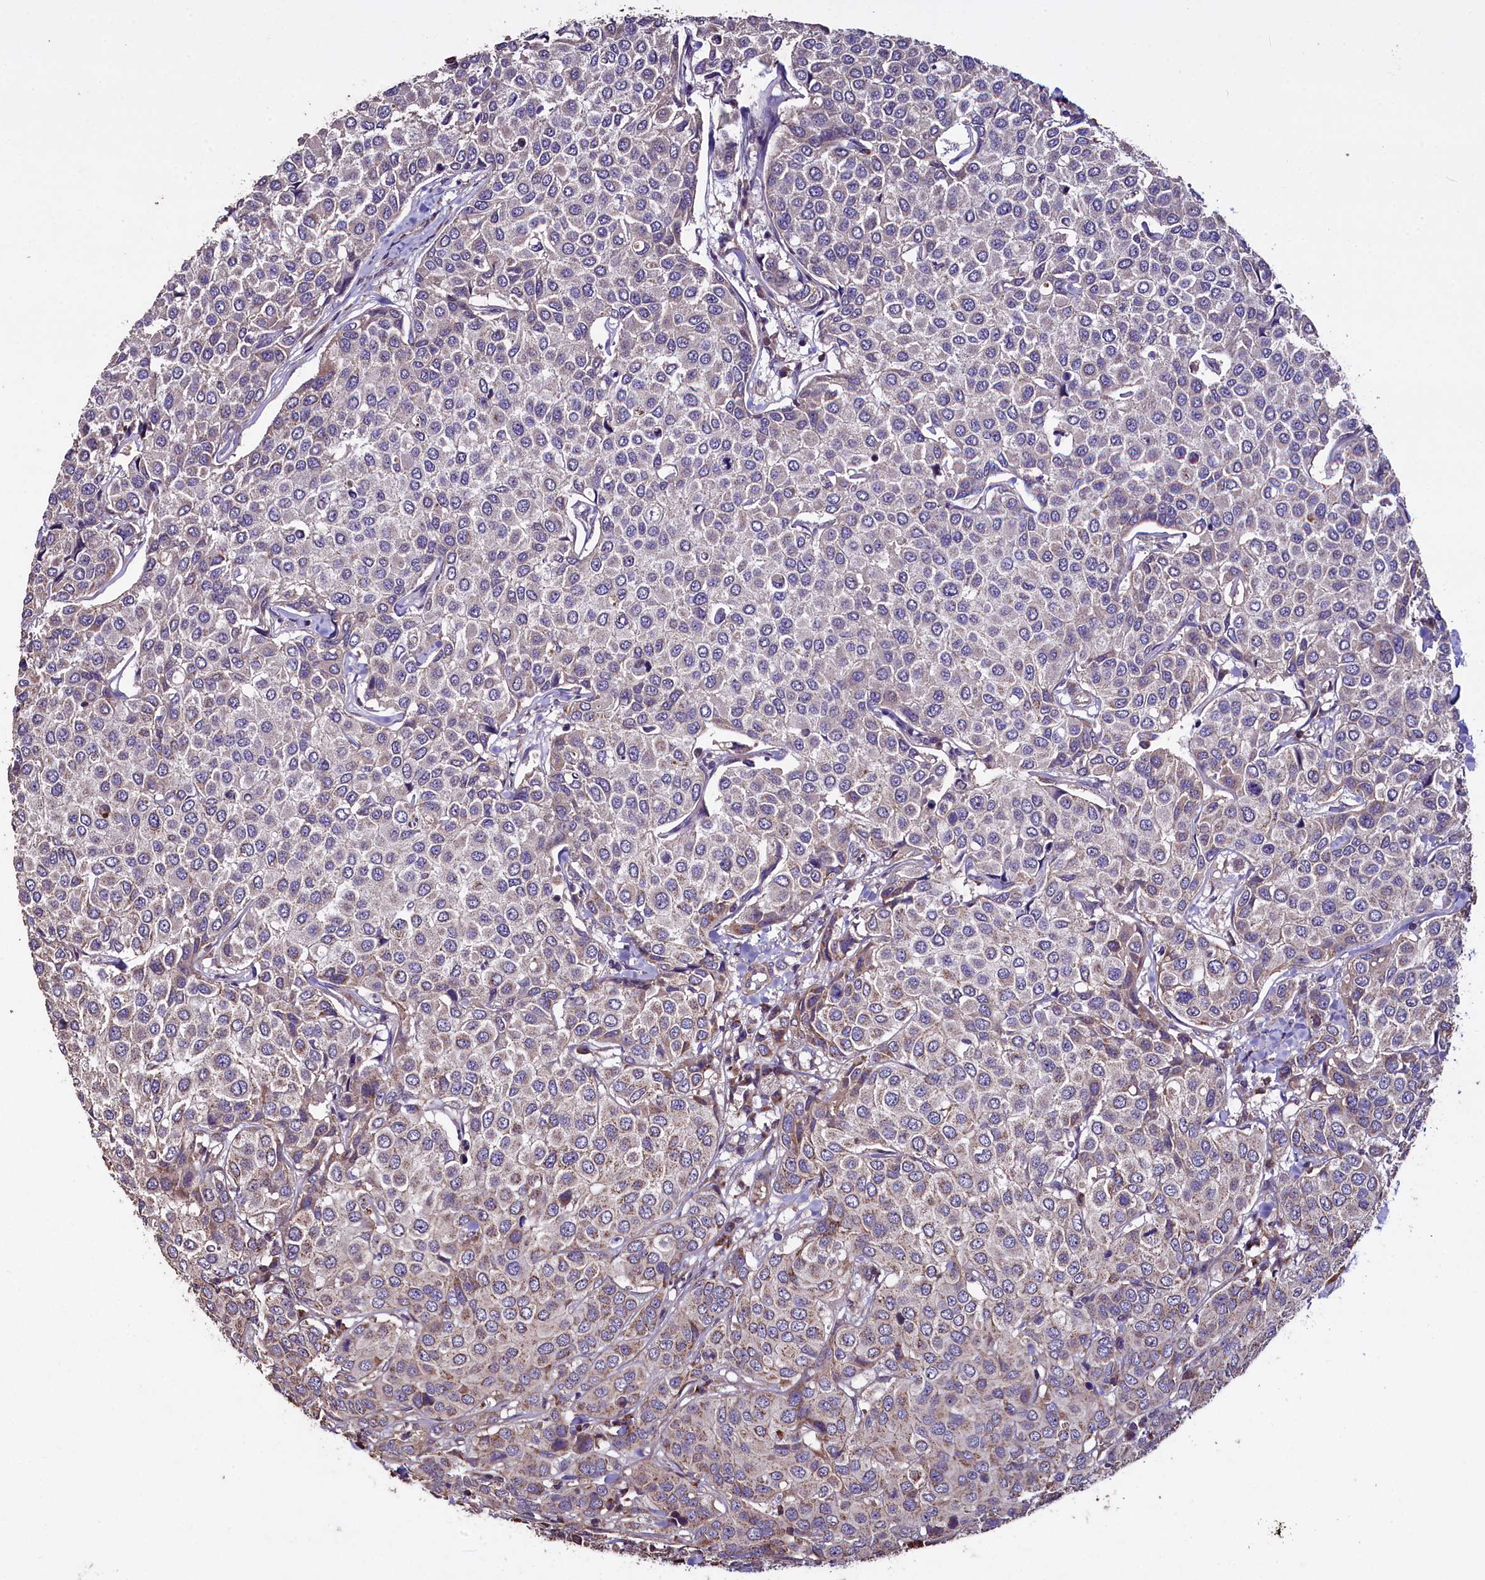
{"staining": {"intensity": "negative", "quantity": "none", "location": "none"}, "tissue": "breast cancer", "cell_type": "Tumor cells", "image_type": "cancer", "snomed": [{"axis": "morphology", "description": "Duct carcinoma"}, {"axis": "topography", "description": "Breast"}], "caption": "The histopathology image reveals no significant expression in tumor cells of breast invasive ductal carcinoma.", "gene": "COQ9", "patient": {"sex": "female", "age": 55}}